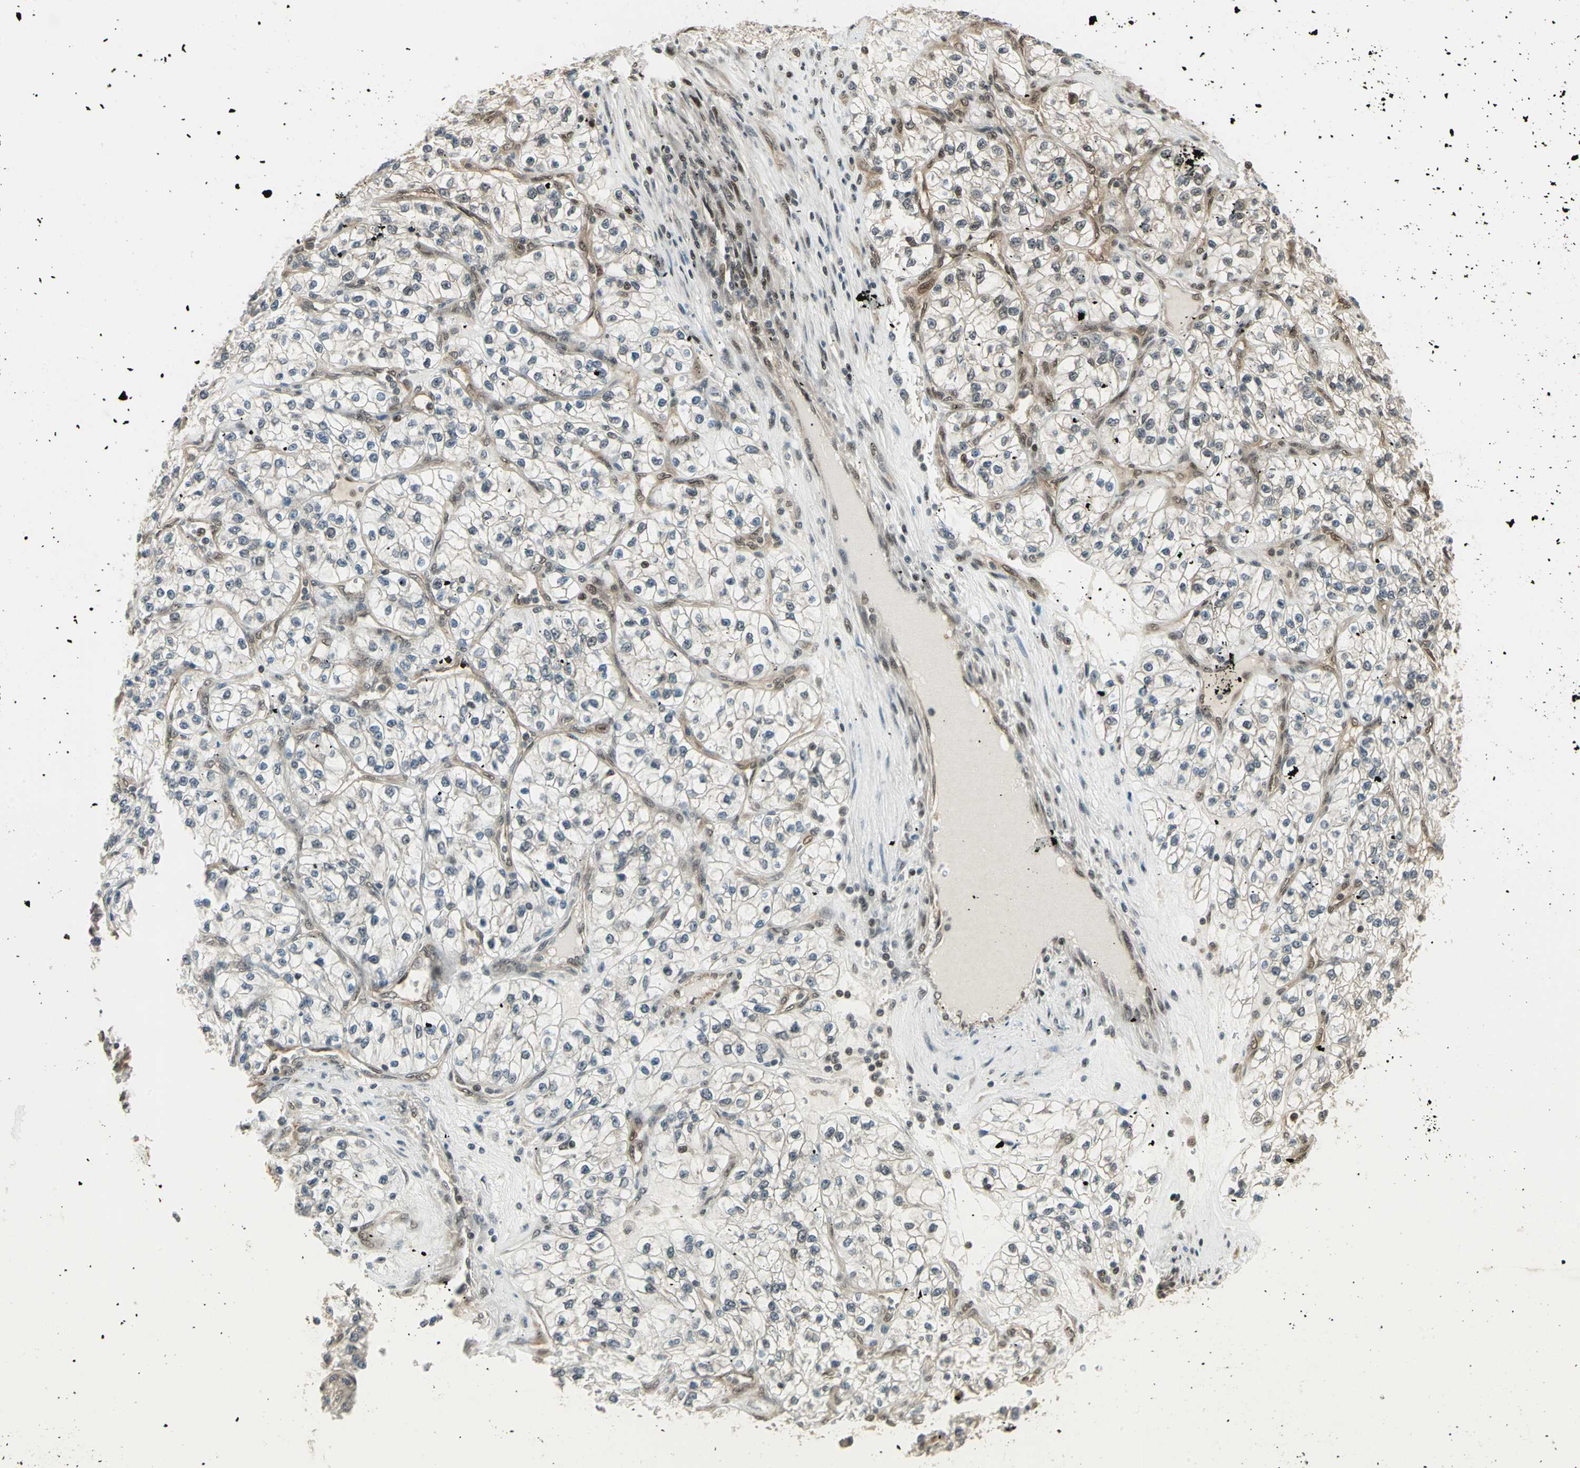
{"staining": {"intensity": "negative", "quantity": "none", "location": "none"}, "tissue": "renal cancer", "cell_type": "Tumor cells", "image_type": "cancer", "snomed": [{"axis": "morphology", "description": "Adenocarcinoma, NOS"}, {"axis": "topography", "description": "Kidney"}], "caption": "The immunohistochemistry histopathology image has no significant staining in tumor cells of renal cancer (adenocarcinoma) tissue. (Brightfield microscopy of DAB (3,3'-diaminobenzidine) IHC at high magnification).", "gene": "PSMC3", "patient": {"sex": "female", "age": 57}}